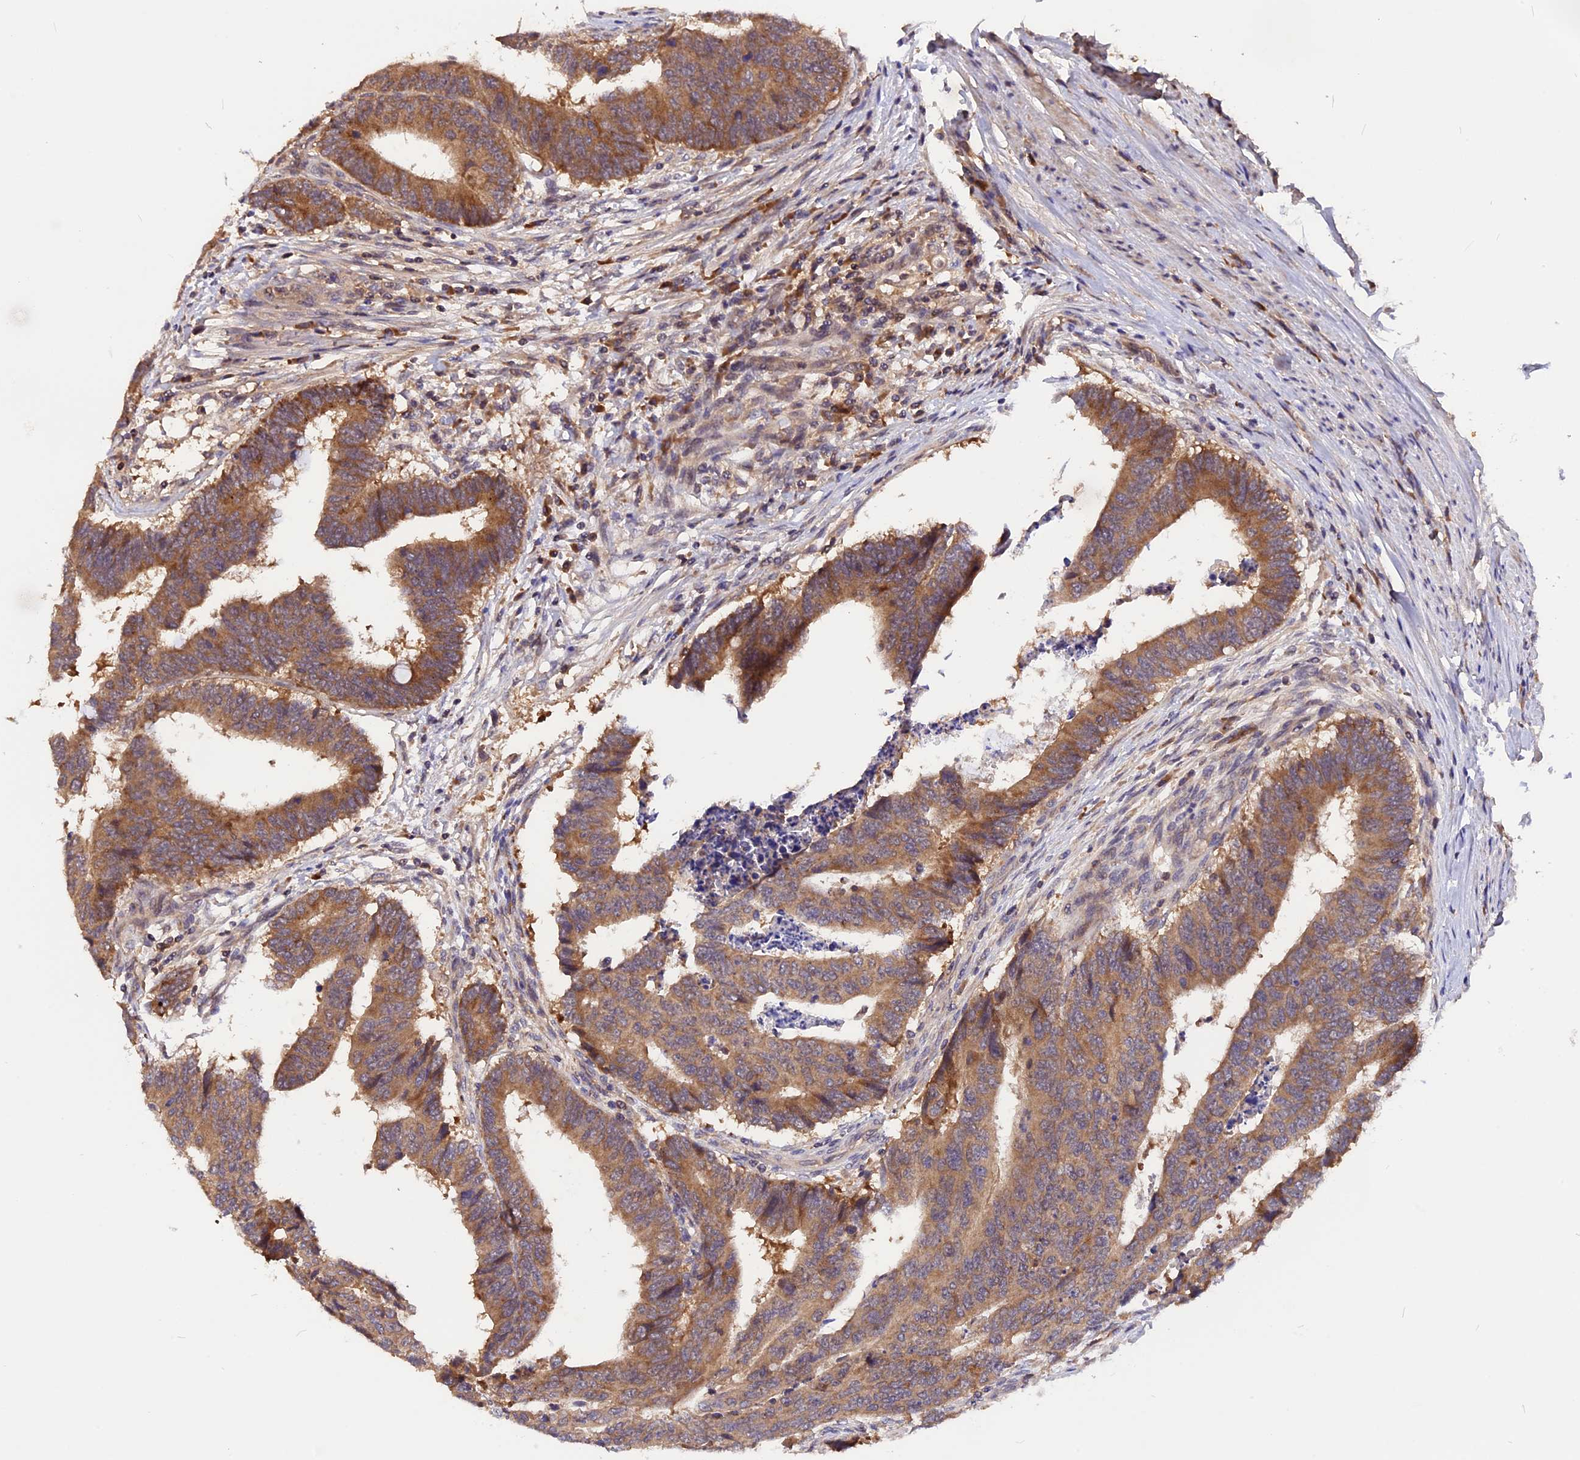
{"staining": {"intensity": "moderate", "quantity": ">75%", "location": "cytoplasmic/membranous"}, "tissue": "colorectal cancer", "cell_type": "Tumor cells", "image_type": "cancer", "snomed": [{"axis": "morphology", "description": "Adenocarcinoma, NOS"}, {"axis": "topography", "description": "Rectum"}], "caption": "Moderate cytoplasmic/membranous staining for a protein is present in about >75% of tumor cells of colorectal cancer using immunohistochemistry (IHC).", "gene": "MARK4", "patient": {"sex": "male", "age": 84}}